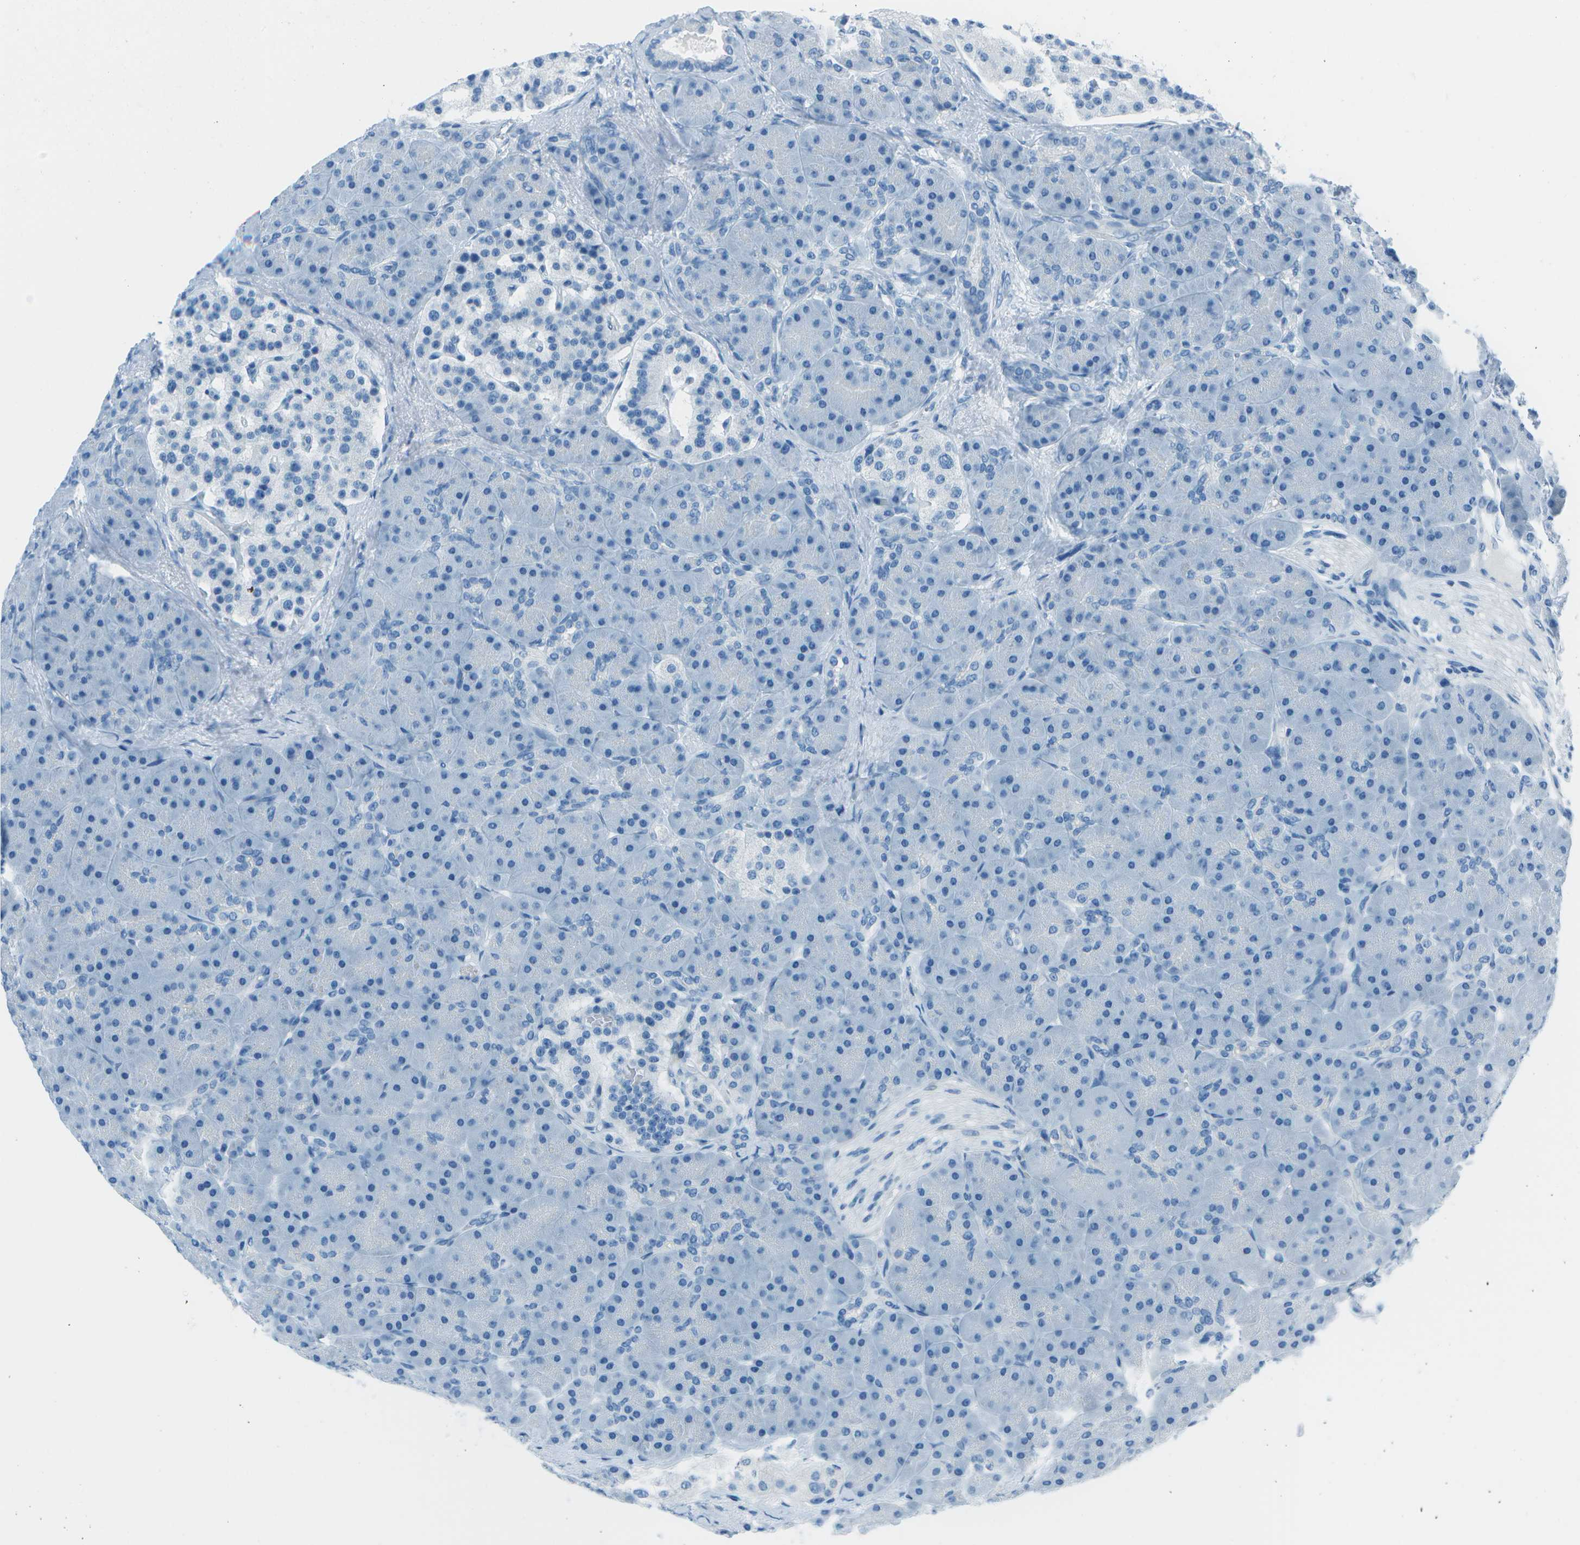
{"staining": {"intensity": "negative", "quantity": "none", "location": "none"}, "tissue": "pancreas", "cell_type": "Exocrine glandular cells", "image_type": "normal", "snomed": [{"axis": "morphology", "description": "Normal tissue, NOS"}, {"axis": "topography", "description": "Pancreas"}], "caption": "This is a image of immunohistochemistry (IHC) staining of normal pancreas, which shows no positivity in exocrine glandular cells. The staining is performed using DAB (3,3'-diaminobenzidine) brown chromogen with nuclei counter-stained in using hematoxylin.", "gene": "FGF1", "patient": {"sex": "male", "age": 66}}